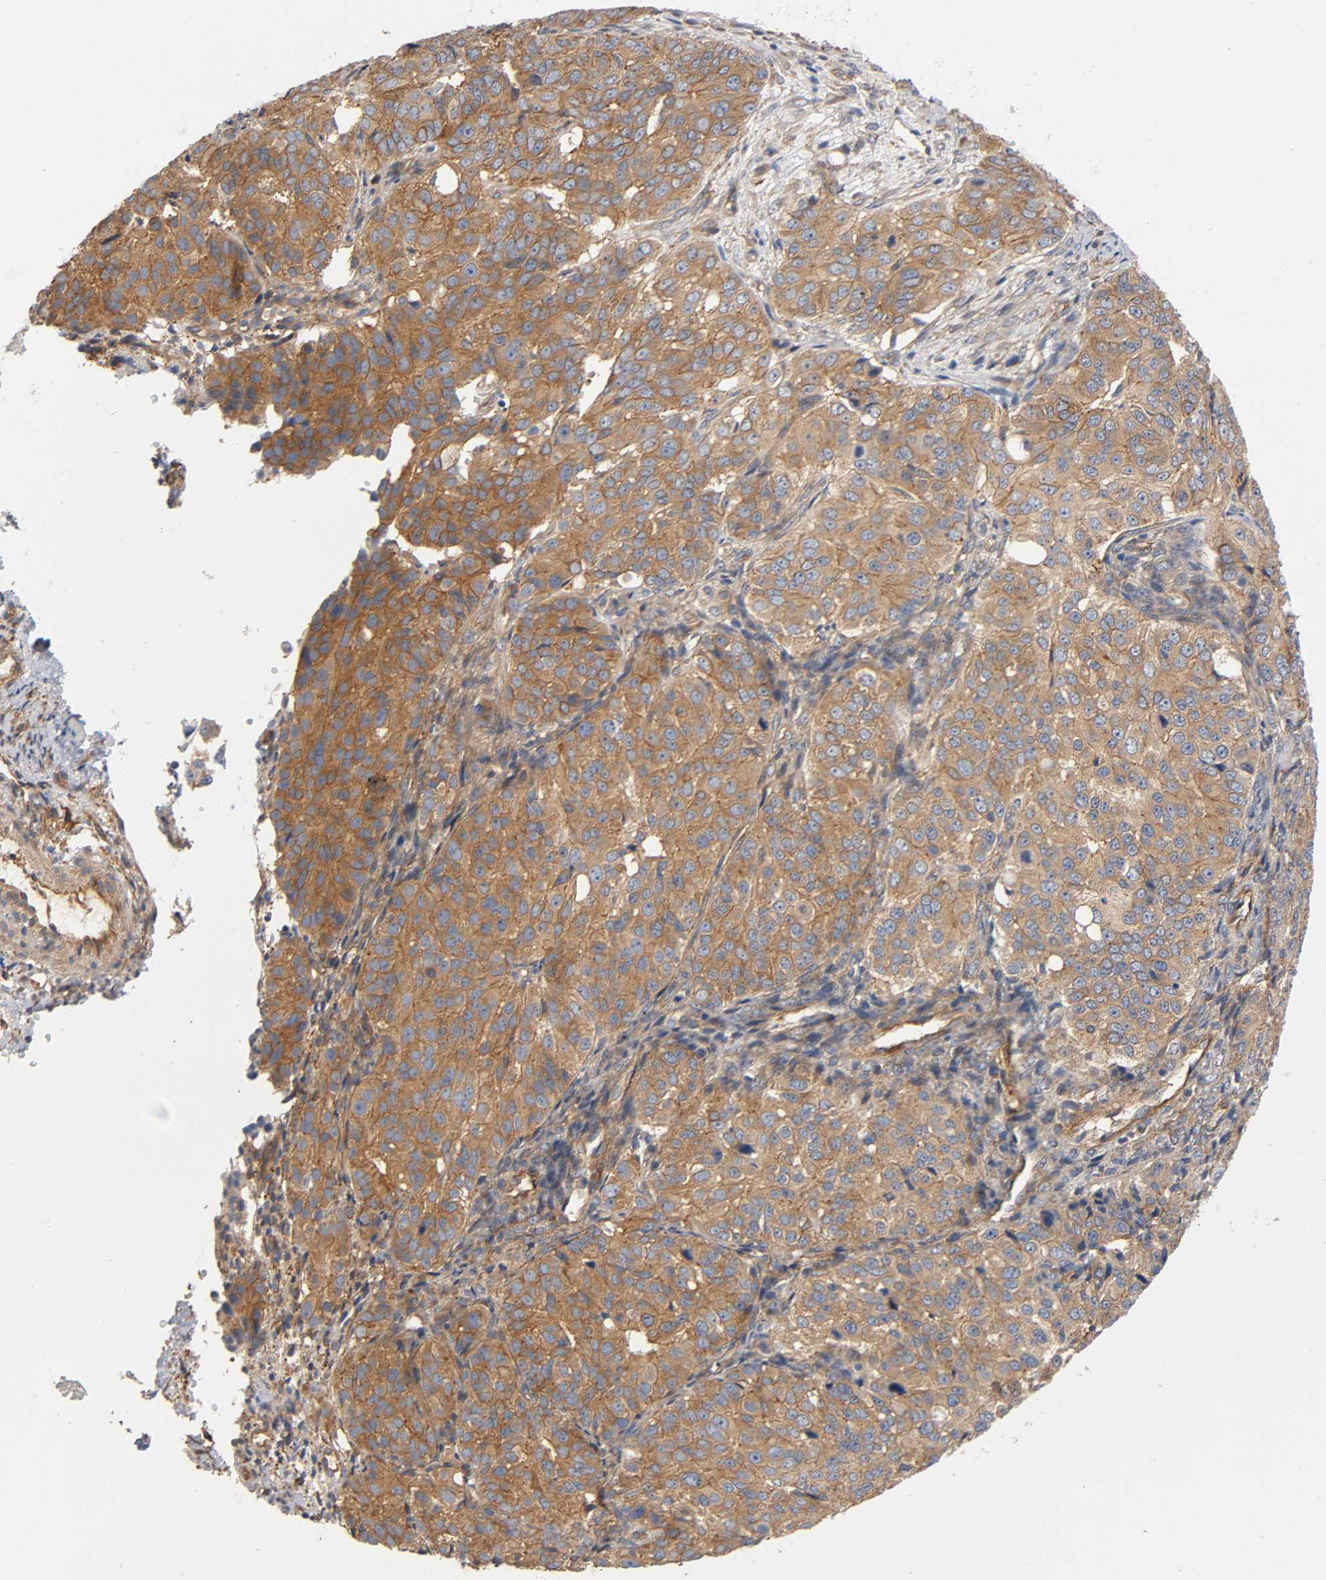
{"staining": {"intensity": "moderate", "quantity": ">75%", "location": "cytoplasmic/membranous"}, "tissue": "ovarian cancer", "cell_type": "Tumor cells", "image_type": "cancer", "snomed": [{"axis": "morphology", "description": "Carcinoma, endometroid"}, {"axis": "topography", "description": "Ovary"}], "caption": "Immunohistochemical staining of human ovarian cancer shows moderate cytoplasmic/membranous protein staining in about >75% of tumor cells.", "gene": "MARS1", "patient": {"sex": "female", "age": 51}}